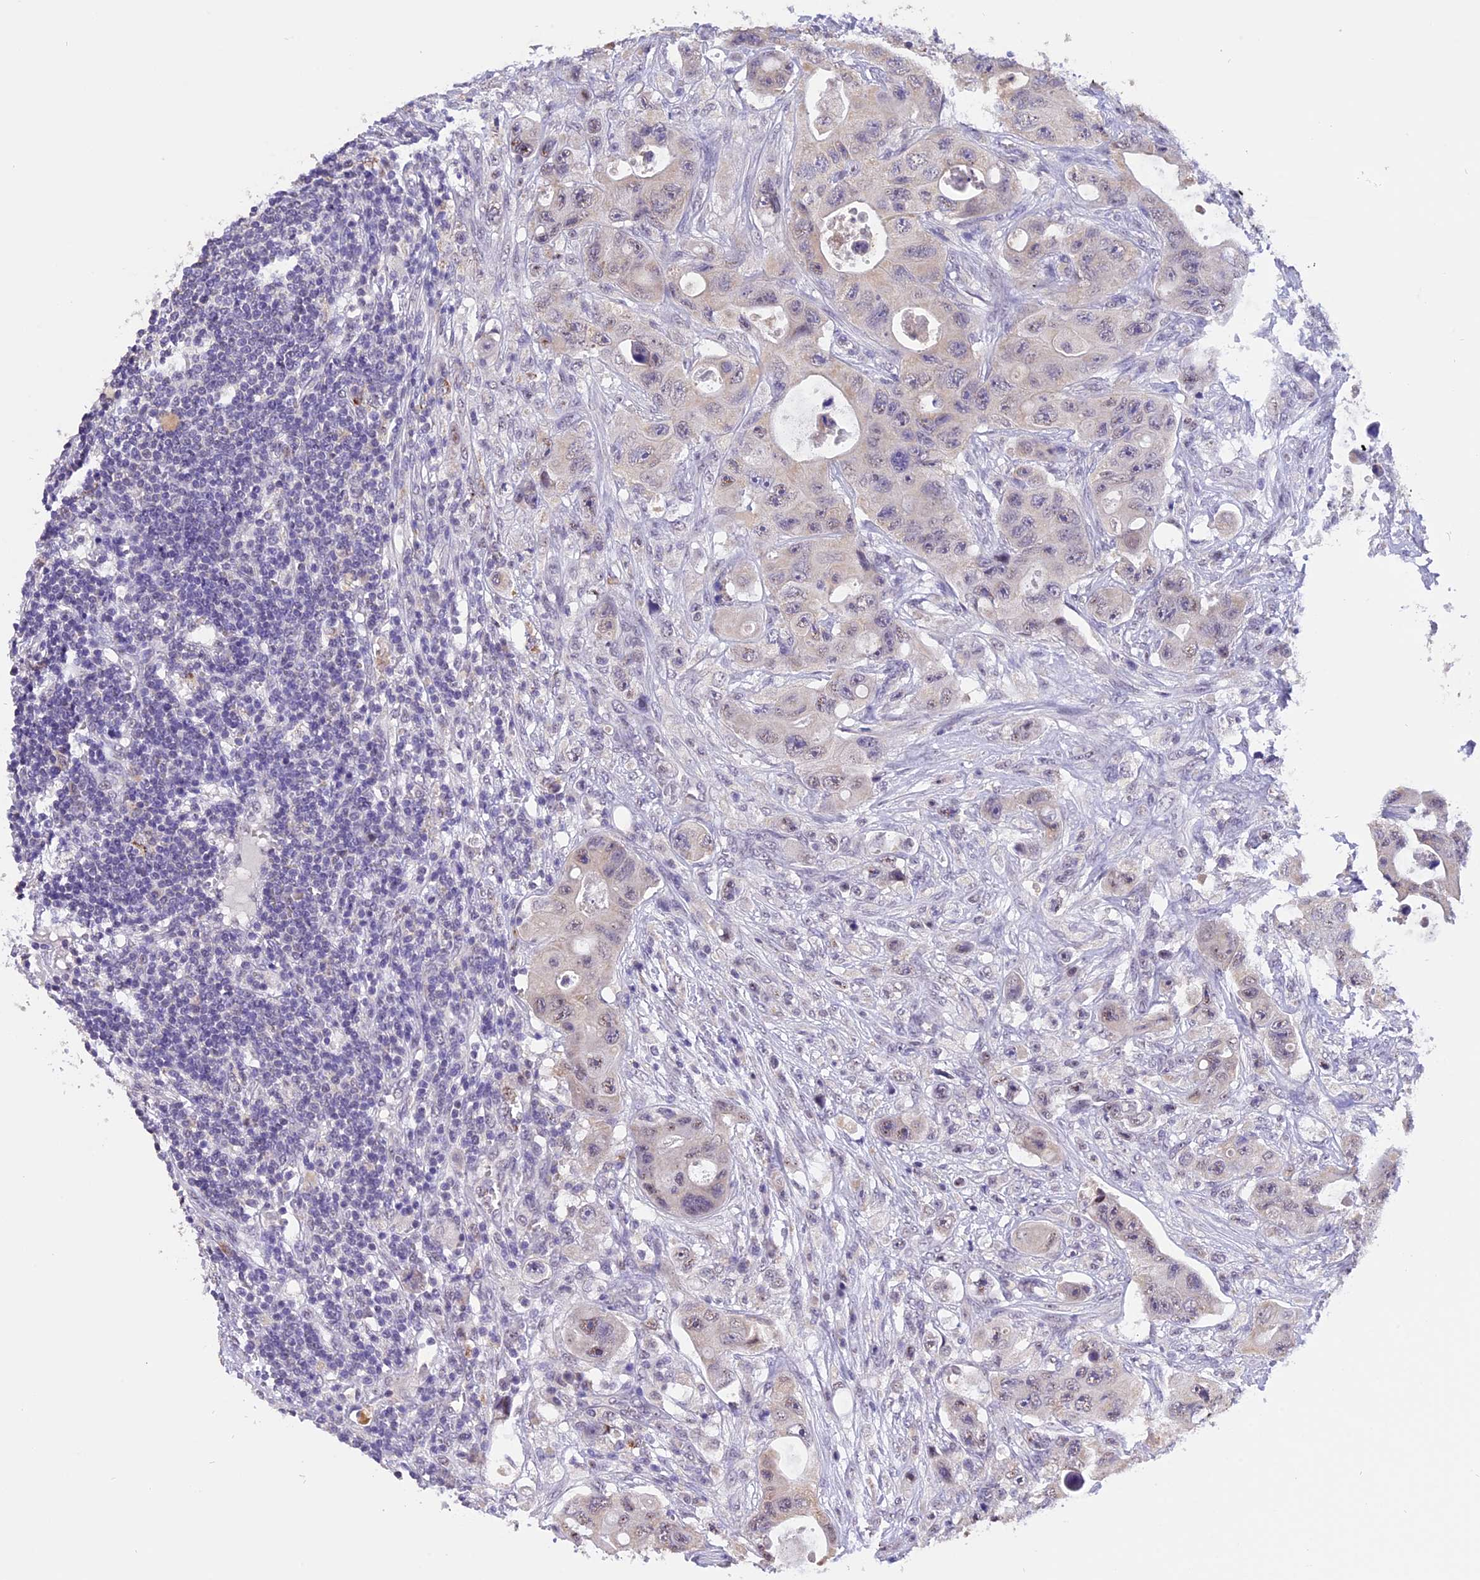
{"staining": {"intensity": "weak", "quantity": "<25%", "location": "nuclear"}, "tissue": "colorectal cancer", "cell_type": "Tumor cells", "image_type": "cancer", "snomed": [{"axis": "morphology", "description": "Adenocarcinoma, NOS"}, {"axis": "topography", "description": "Colon"}], "caption": "A micrograph of human colorectal adenocarcinoma is negative for staining in tumor cells. Brightfield microscopy of IHC stained with DAB (3,3'-diaminobenzidine) (brown) and hematoxylin (blue), captured at high magnification.", "gene": "AHSP", "patient": {"sex": "female", "age": 46}}